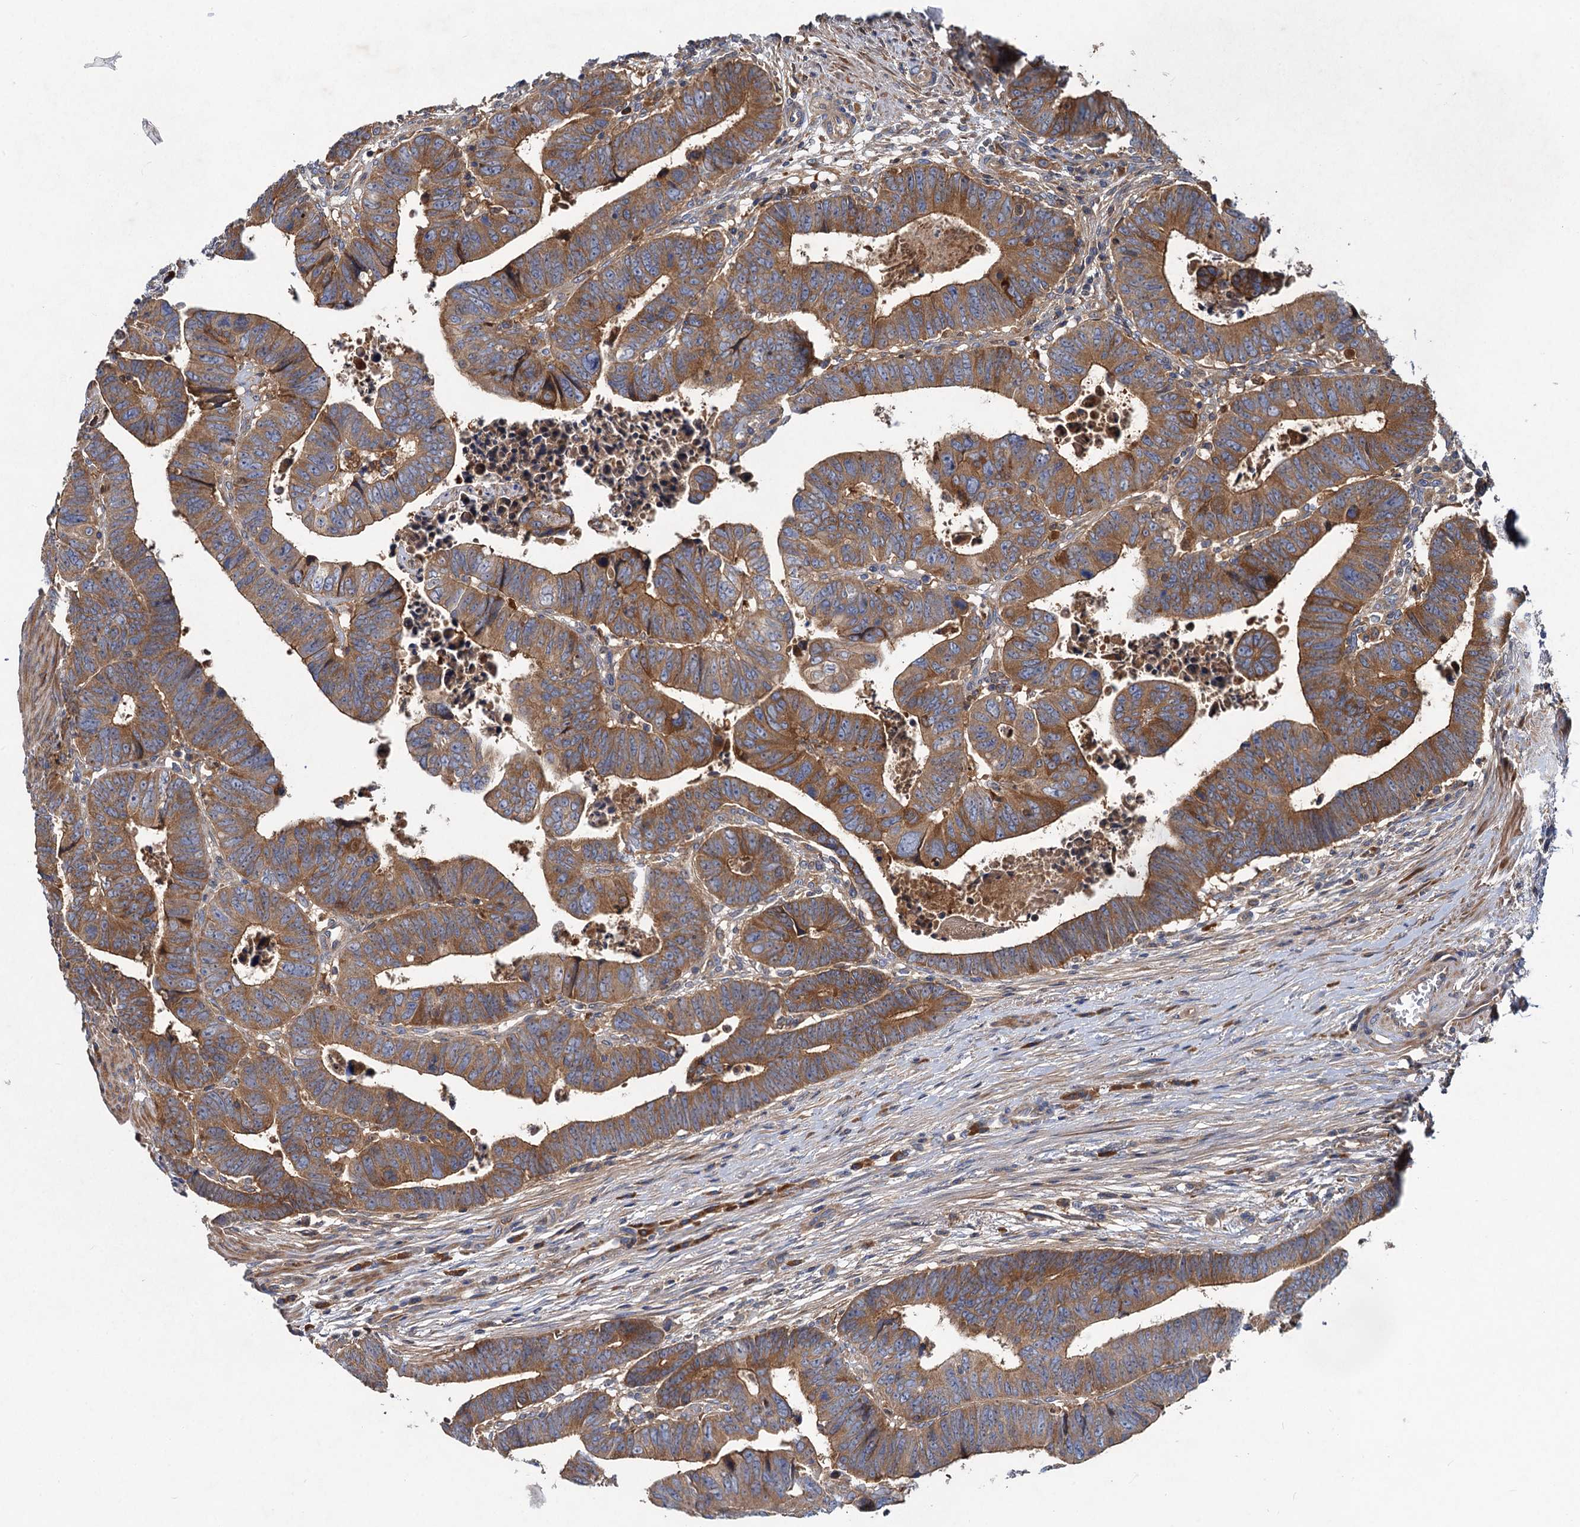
{"staining": {"intensity": "moderate", "quantity": ">75%", "location": "cytoplasmic/membranous"}, "tissue": "colorectal cancer", "cell_type": "Tumor cells", "image_type": "cancer", "snomed": [{"axis": "morphology", "description": "Normal tissue, NOS"}, {"axis": "morphology", "description": "Adenocarcinoma, NOS"}, {"axis": "topography", "description": "Rectum"}], "caption": "Protein expression analysis of colorectal cancer (adenocarcinoma) demonstrates moderate cytoplasmic/membranous positivity in approximately >75% of tumor cells. The staining is performed using DAB (3,3'-diaminobenzidine) brown chromogen to label protein expression. The nuclei are counter-stained blue using hematoxylin.", "gene": "ALKBH7", "patient": {"sex": "female", "age": 65}}